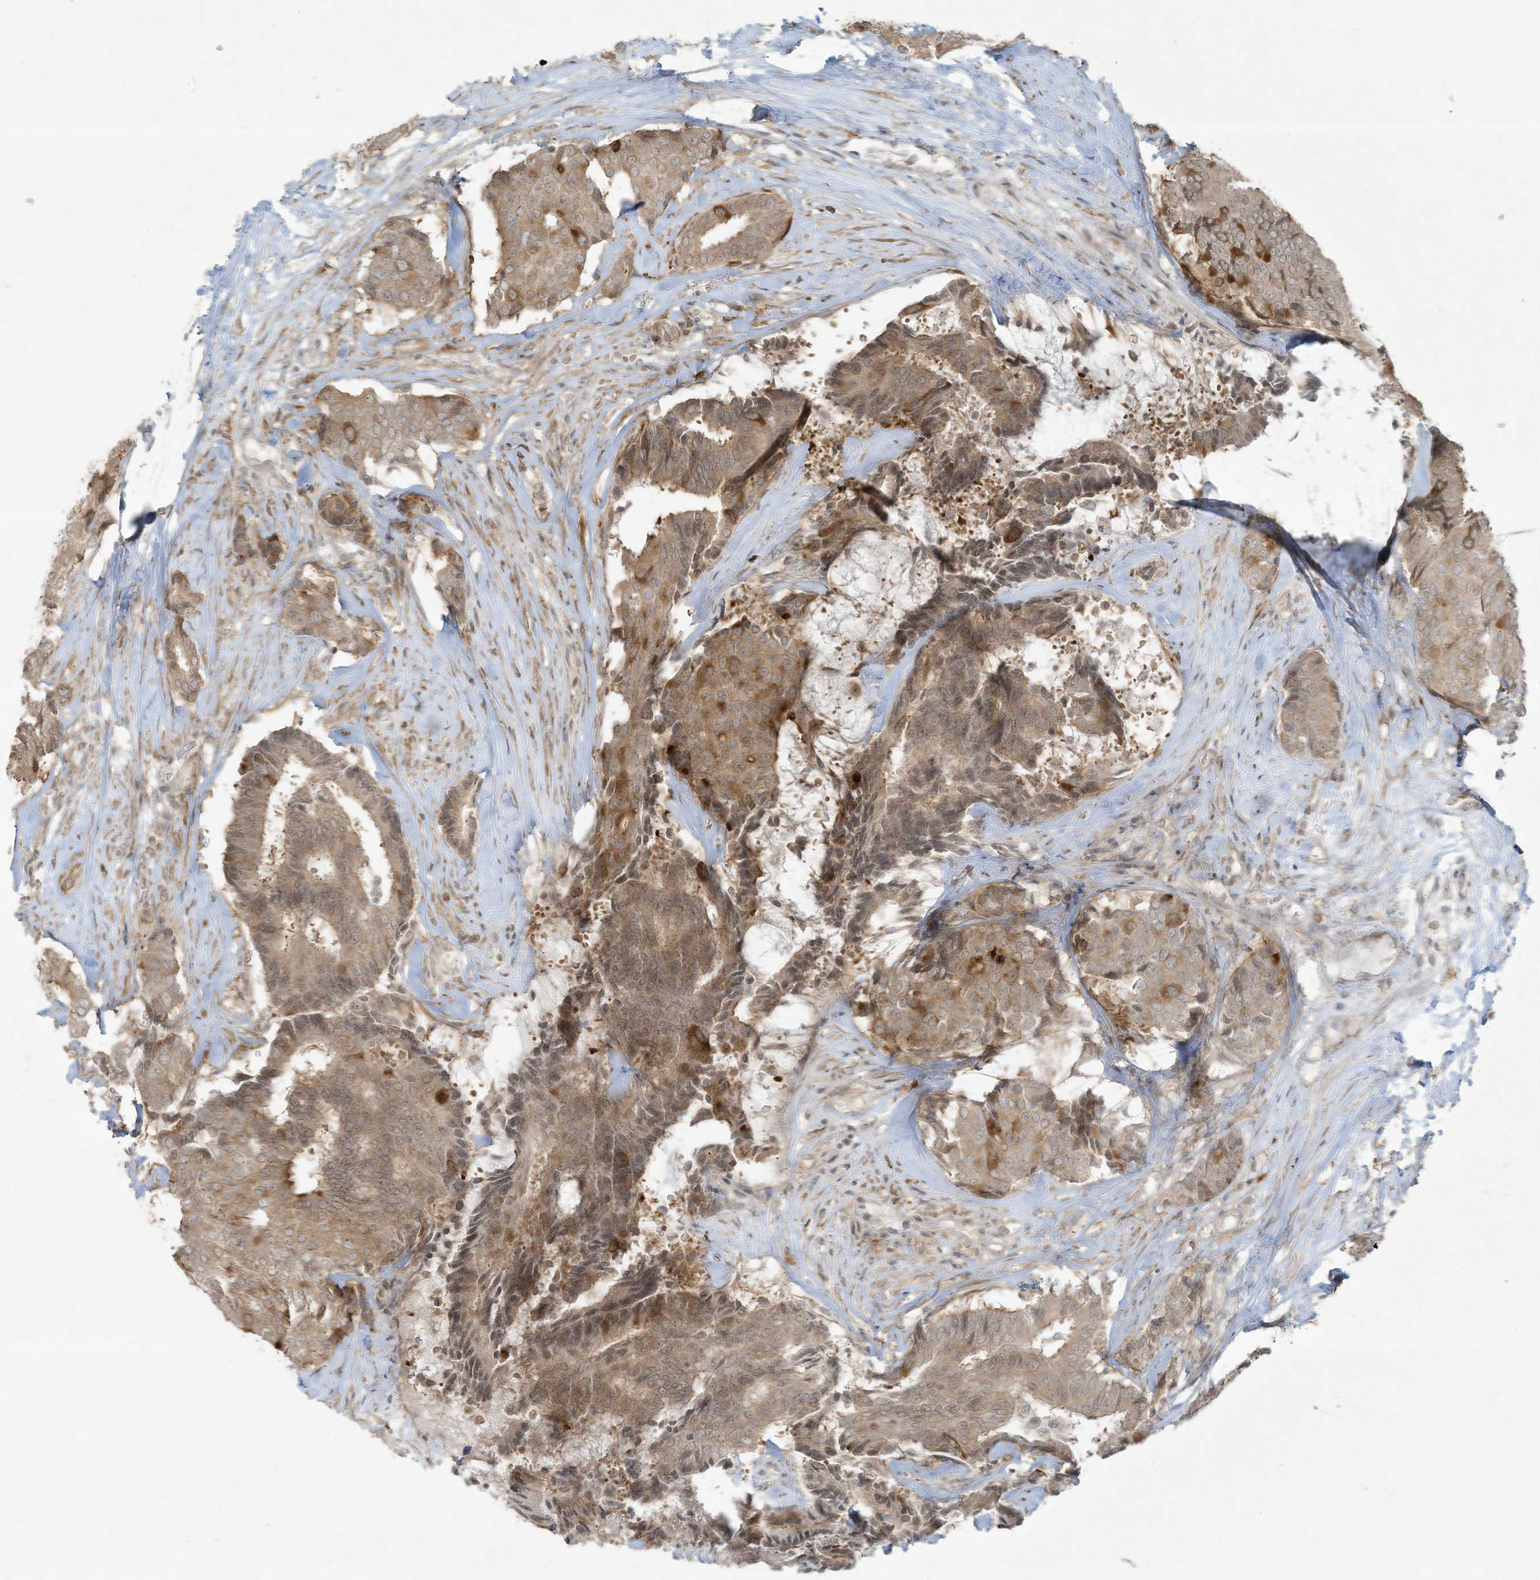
{"staining": {"intensity": "moderate", "quantity": "25%-75%", "location": "cytoplasmic/membranous,nuclear"}, "tissue": "breast cancer", "cell_type": "Tumor cells", "image_type": "cancer", "snomed": [{"axis": "morphology", "description": "Duct carcinoma"}, {"axis": "topography", "description": "Breast"}], "caption": "IHC staining of breast cancer, which displays medium levels of moderate cytoplasmic/membranous and nuclear staining in about 25%-75% of tumor cells indicating moderate cytoplasmic/membranous and nuclear protein positivity. The staining was performed using DAB (3,3'-diaminobenzidine) (brown) for protein detection and nuclei were counterstained in hematoxylin (blue).", "gene": "ZNF263", "patient": {"sex": "female", "age": 75}}